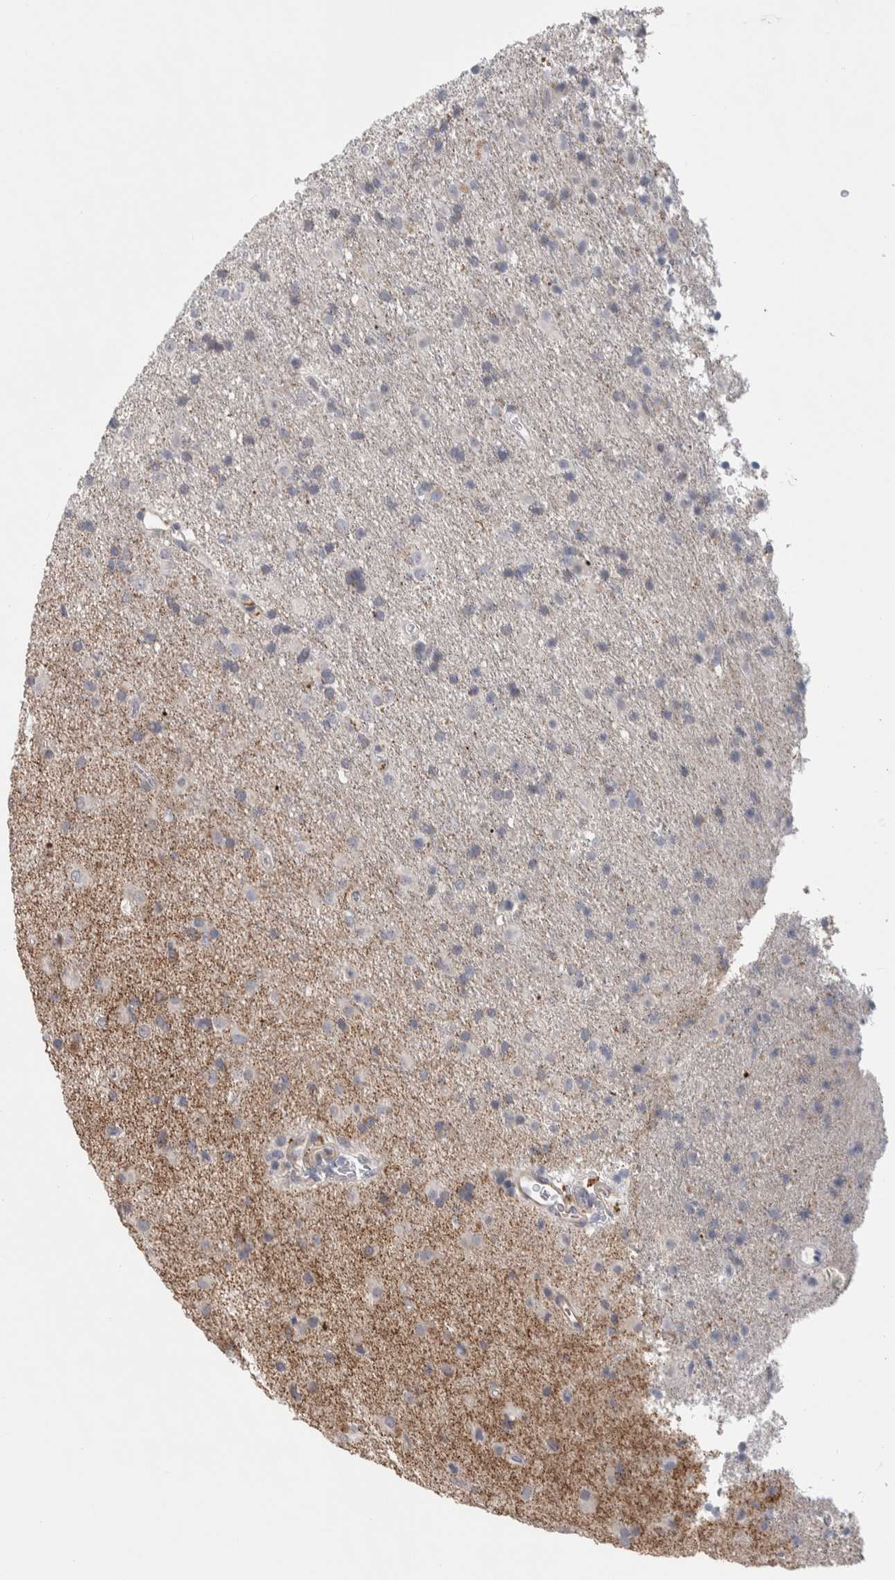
{"staining": {"intensity": "weak", "quantity": "<25%", "location": "cytoplasmic/membranous"}, "tissue": "glioma", "cell_type": "Tumor cells", "image_type": "cancer", "snomed": [{"axis": "morphology", "description": "Glioma, malignant, Low grade"}, {"axis": "topography", "description": "Brain"}], "caption": "An IHC photomicrograph of glioma is shown. There is no staining in tumor cells of glioma. (Brightfield microscopy of DAB (3,3'-diaminobenzidine) immunohistochemistry at high magnification).", "gene": "ZNF862", "patient": {"sex": "male", "age": 65}}